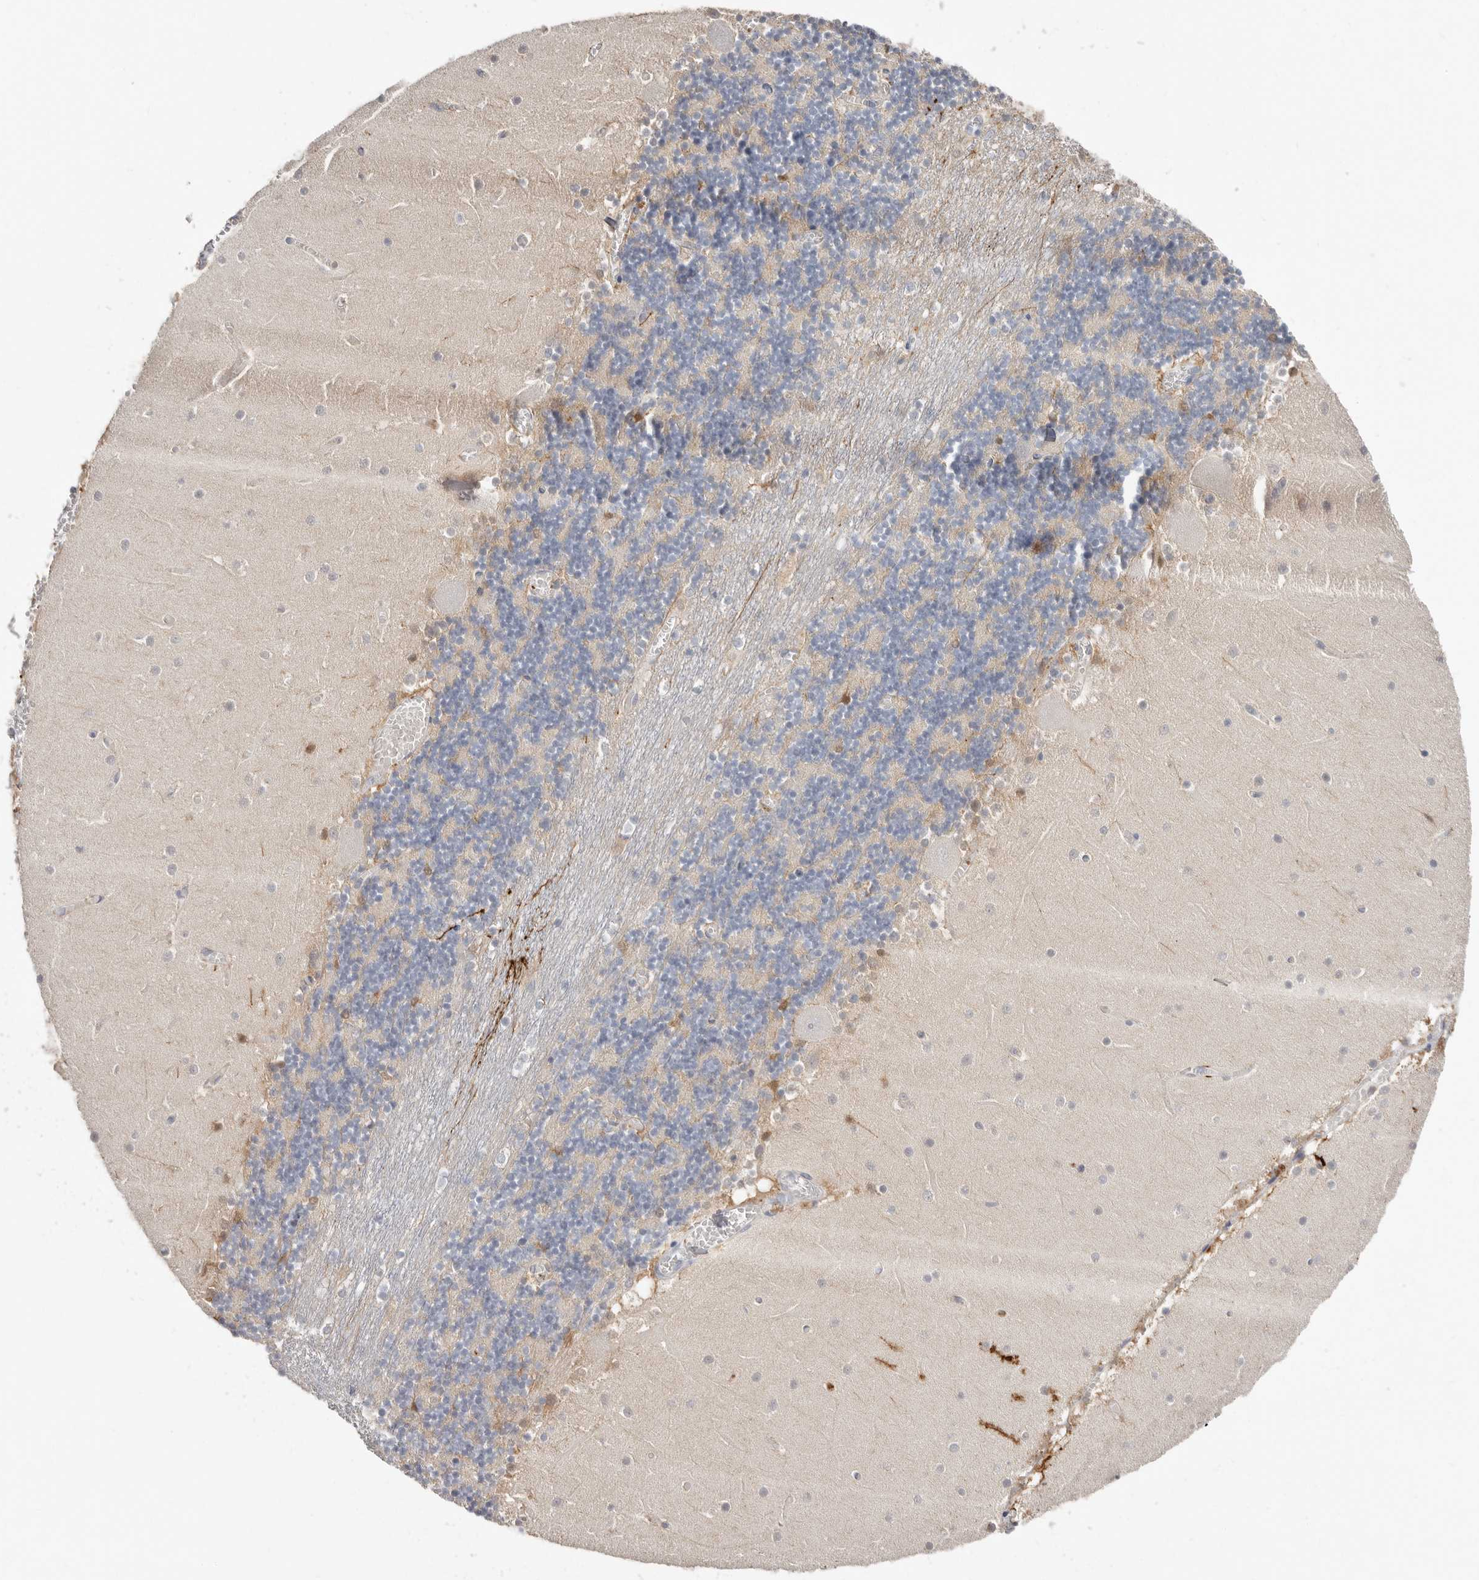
{"staining": {"intensity": "negative", "quantity": "none", "location": "none"}, "tissue": "cerebellum", "cell_type": "Cells in granular layer", "image_type": "normal", "snomed": [{"axis": "morphology", "description": "Normal tissue, NOS"}, {"axis": "topography", "description": "Cerebellum"}], "caption": "This is an immunohistochemistry (IHC) image of normal cerebellum. There is no expression in cells in granular layer.", "gene": "PKDCC", "patient": {"sex": "female", "age": 28}}